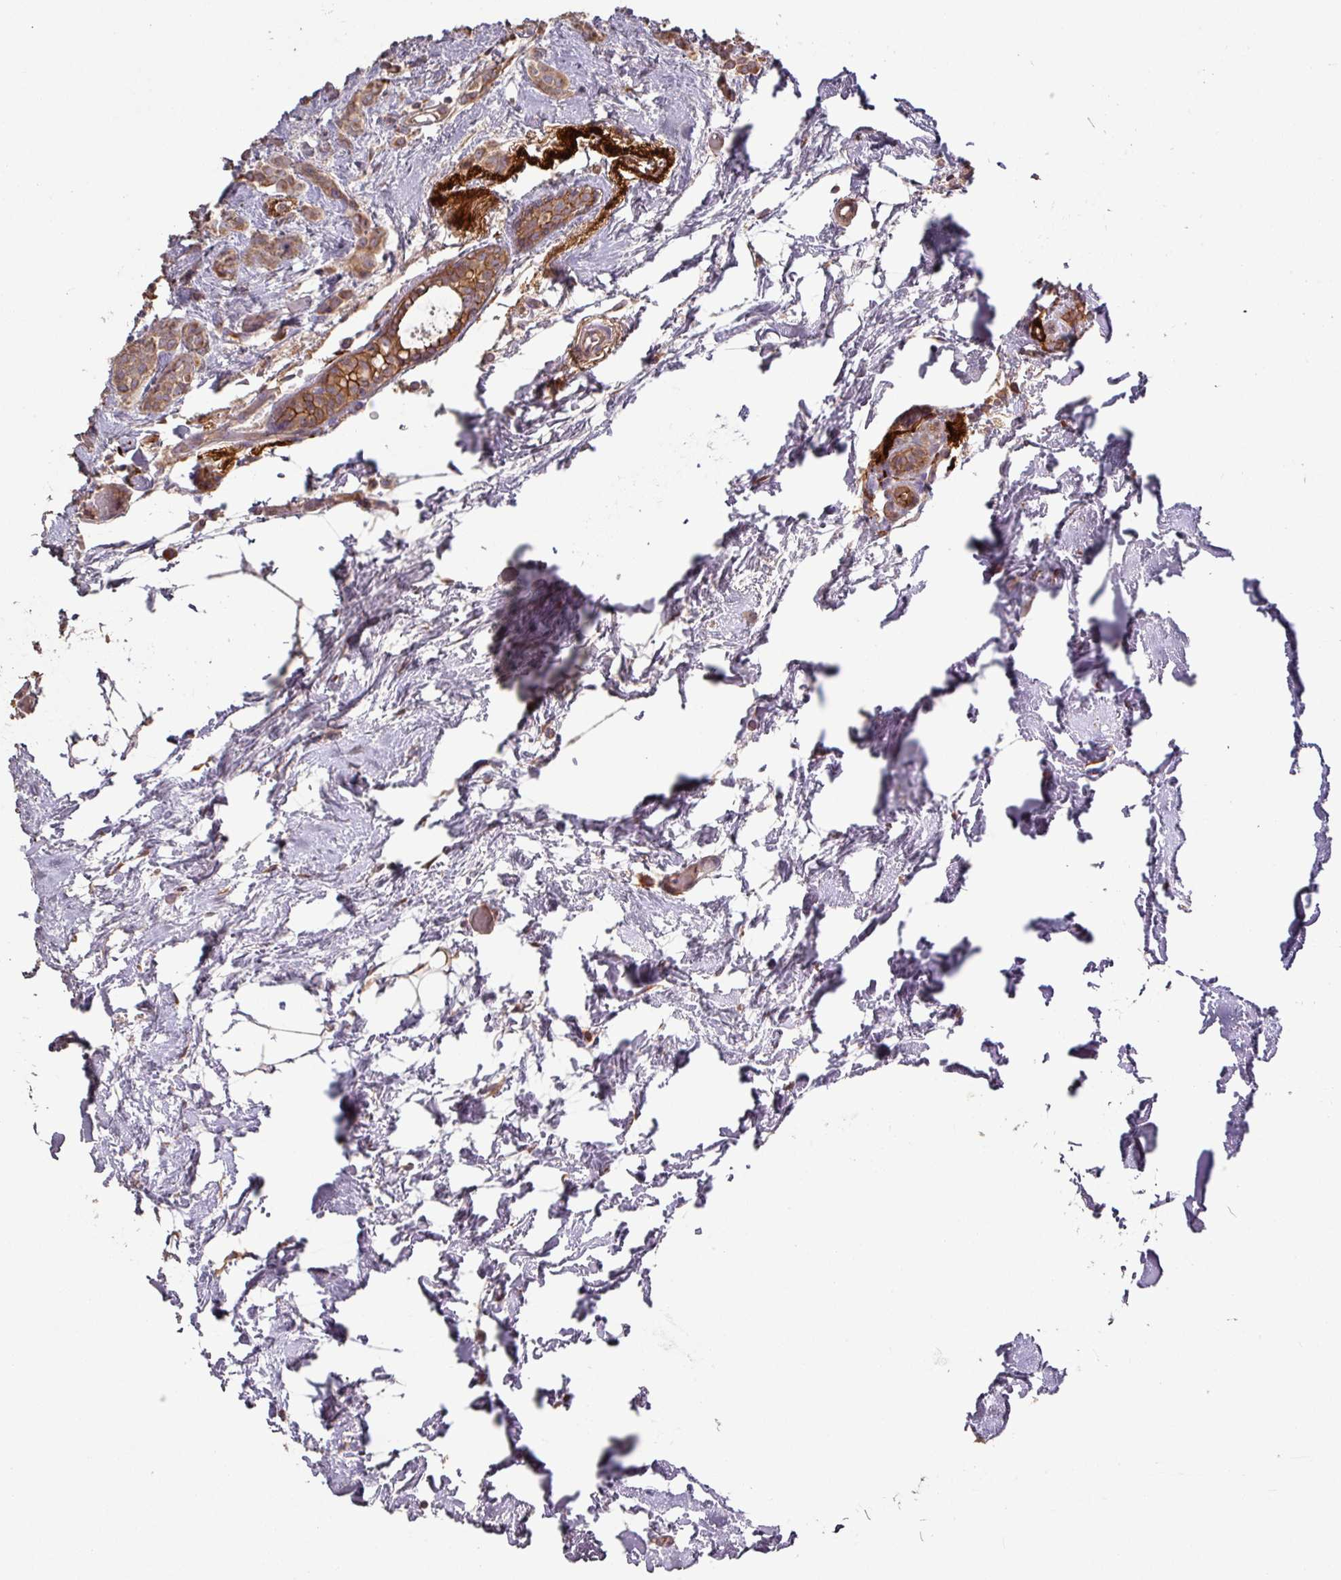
{"staining": {"intensity": "moderate", "quantity": ">75%", "location": "cytoplasmic/membranous"}, "tissue": "breast cancer", "cell_type": "Tumor cells", "image_type": "cancer", "snomed": [{"axis": "morphology", "description": "Lobular carcinoma"}, {"axis": "topography", "description": "Breast"}], "caption": "A medium amount of moderate cytoplasmic/membranous expression is present in about >75% of tumor cells in breast lobular carcinoma tissue. Nuclei are stained in blue.", "gene": "RIC1", "patient": {"sex": "female", "age": 84}}